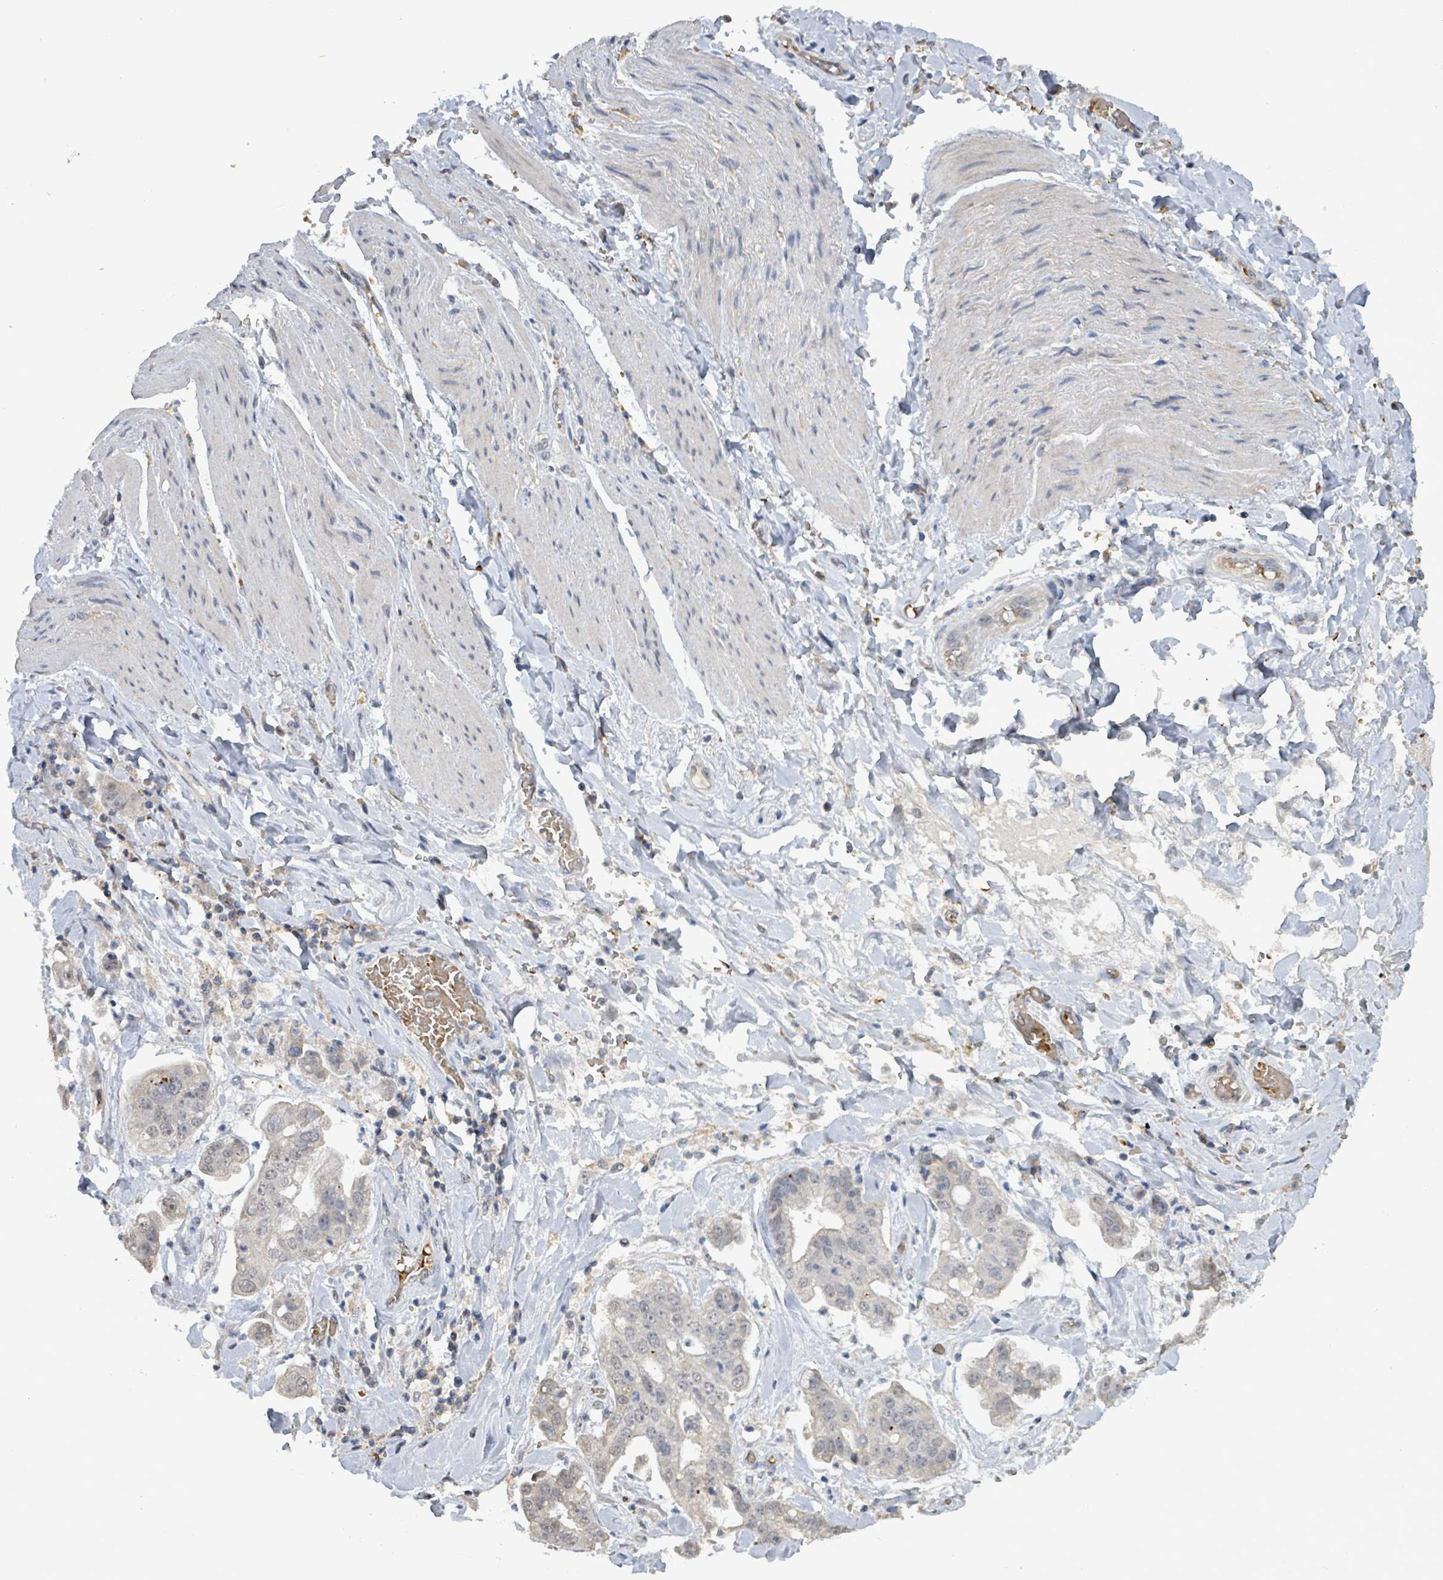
{"staining": {"intensity": "weak", "quantity": "25%-75%", "location": "cytoplasmic/membranous"}, "tissue": "stomach cancer", "cell_type": "Tumor cells", "image_type": "cancer", "snomed": [{"axis": "morphology", "description": "Adenocarcinoma, NOS"}, {"axis": "topography", "description": "Stomach"}], "caption": "Brown immunohistochemical staining in human stomach cancer (adenocarcinoma) demonstrates weak cytoplasmic/membranous staining in about 25%-75% of tumor cells. The staining was performed using DAB to visualize the protein expression in brown, while the nuclei were stained in blue with hematoxylin (Magnification: 20x).", "gene": "SEBOX", "patient": {"sex": "male", "age": 62}}